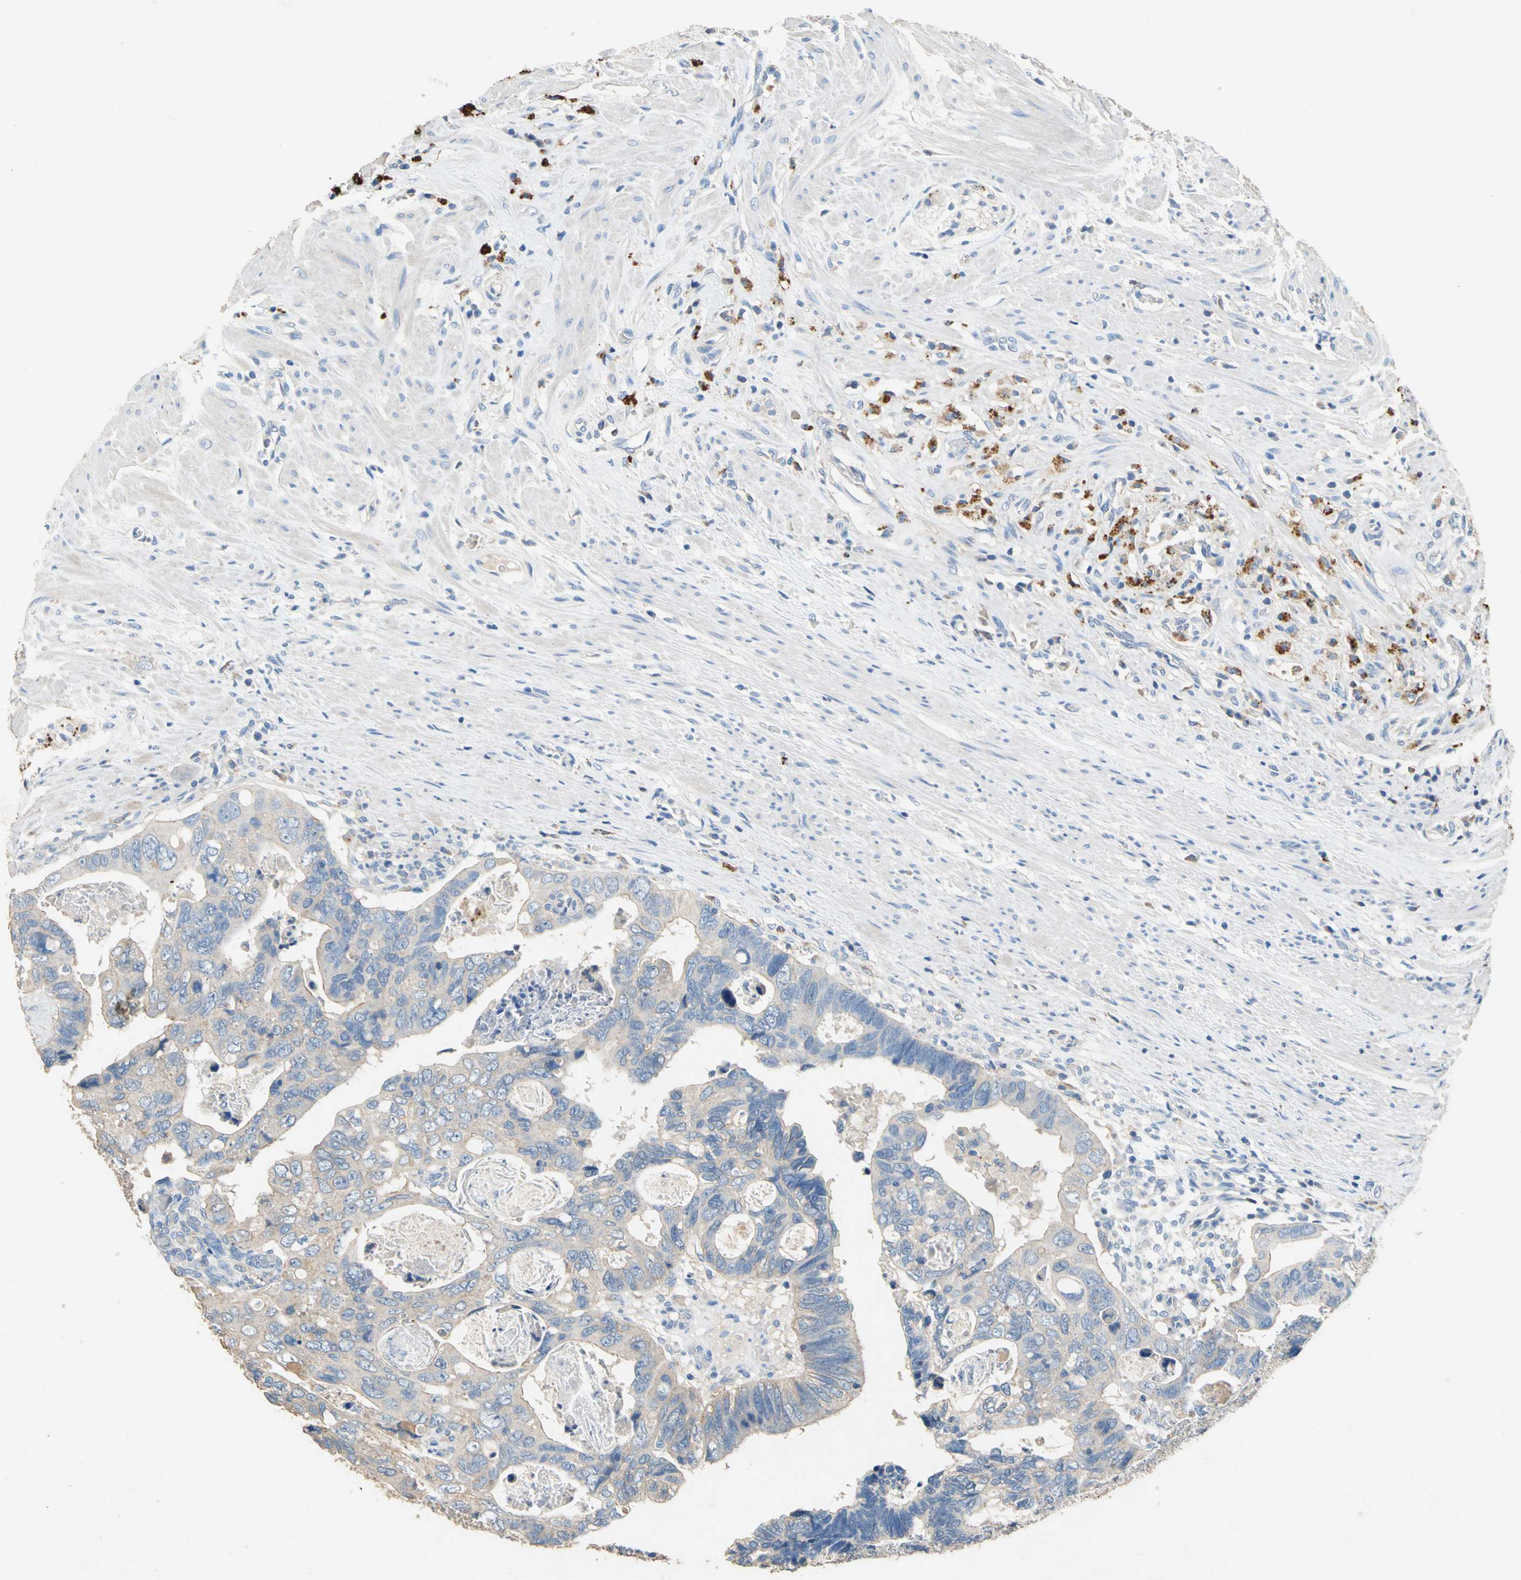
{"staining": {"intensity": "weak", "quantity": ">75%", "location": "cytoplasmic/membranous"}, "tissue": "colorectal cancer", "cell_type": "Tumor cells", "image_type": "cancer", "snomed": [{"axis": "morphology", "description": "Adenocarcinoma, NOS"}, {"axis": "topography", "description": "Rectum"}], "caption": "Approximately >75% of tumor cells in colorectal cancer (adenocarcinoma) display weak cytoplasmic/membranous protein positivity as visualized by brown immunohistochemical staining.", "gene": "ADAMTS5", "patient": {"sex": "male", "age": 53}}